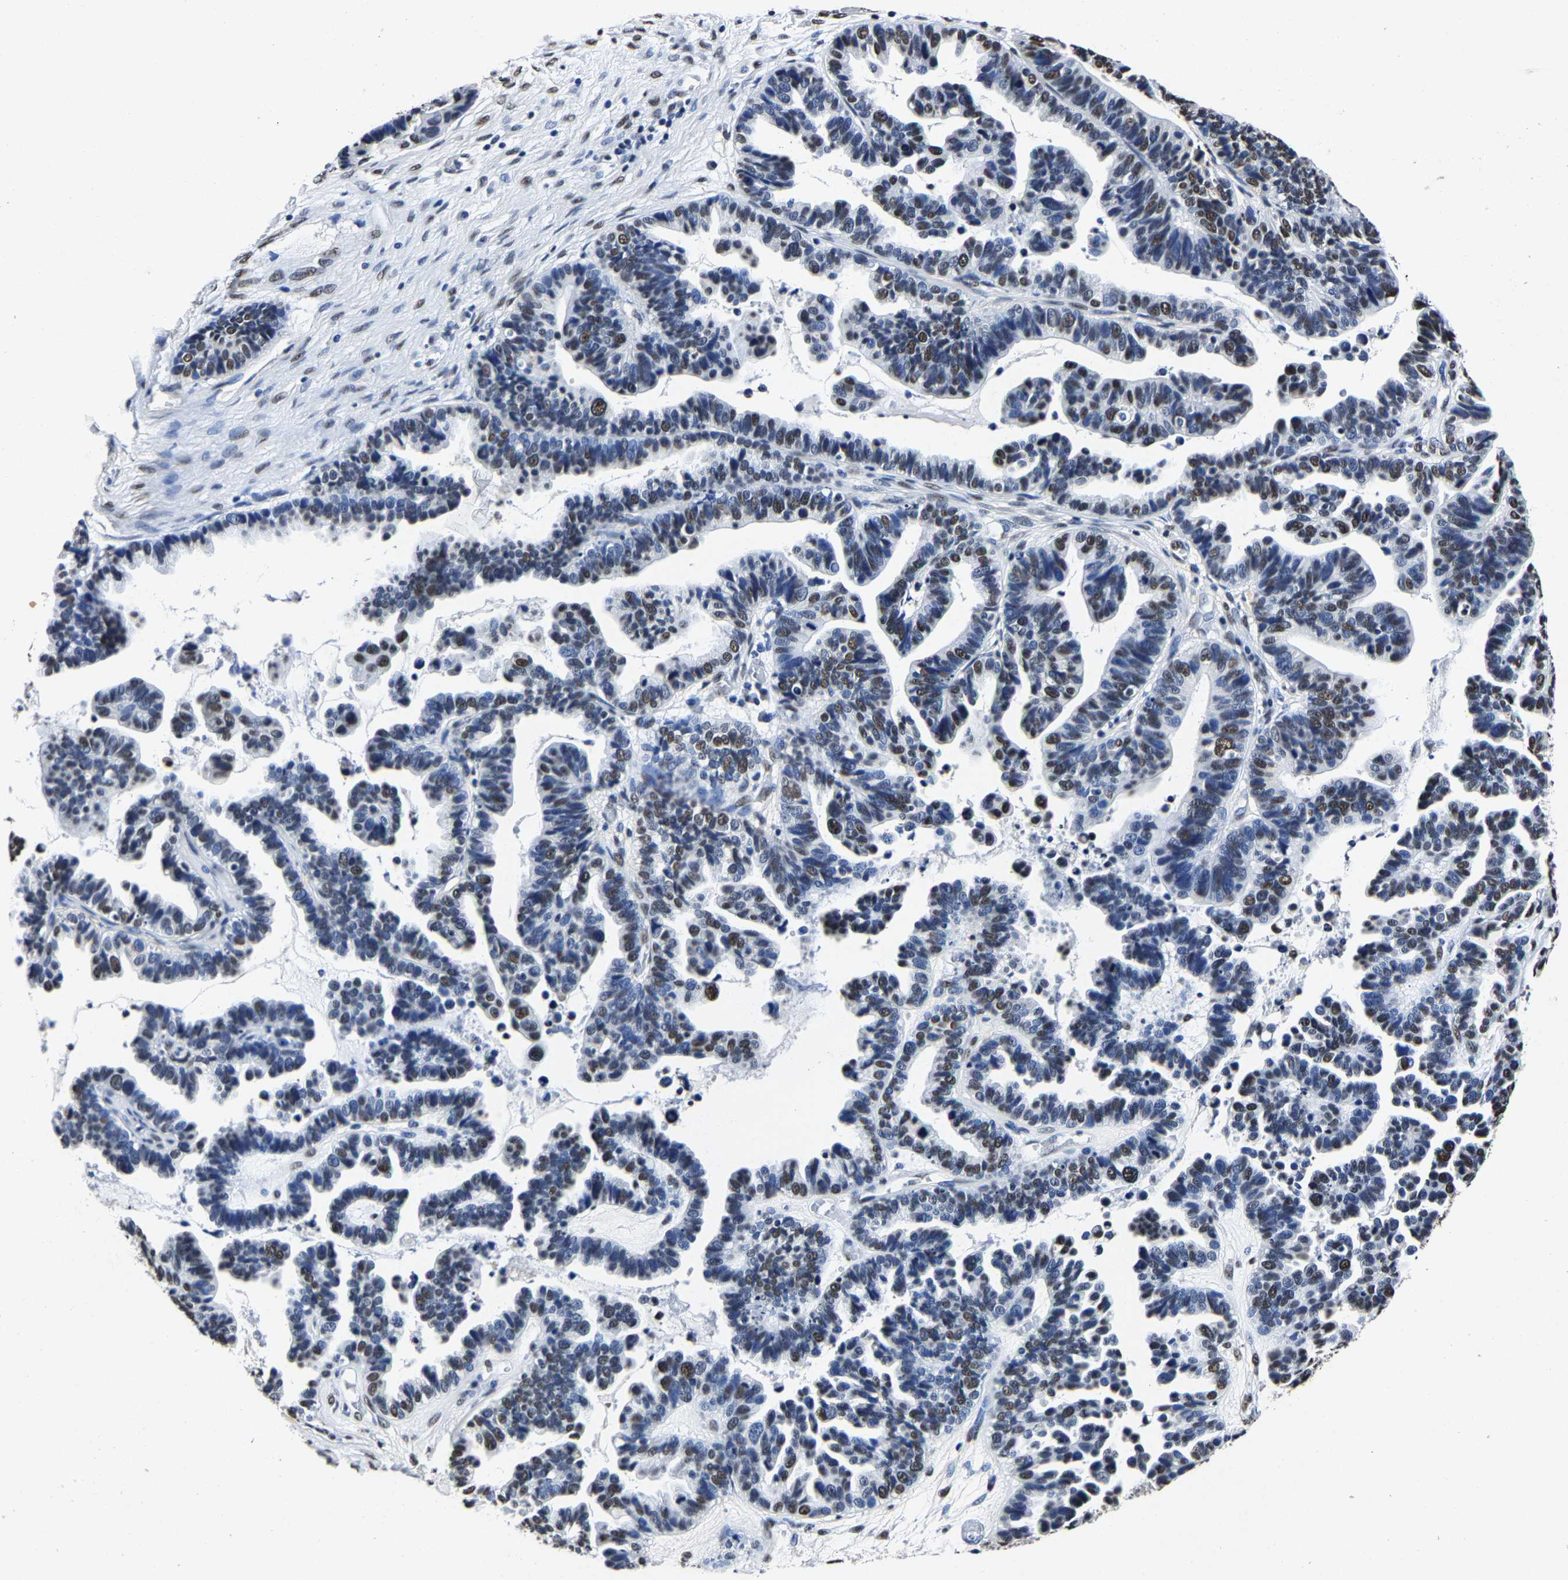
{"staining": {"intensity": "strong", "quantity": "25%-75%", "location": "nuclear"}, "tissue": "ovarian cancer", "cell_type": "Tumor cells", "image_type": "cancer", "snomed": [{"axis": "morphology", "description": "Cystadenocarcinoma, serous, NOS"}, {"axis": "topography", "description": "Ovary"}], "caption": "Serous cystadenocarcinoma (ovarian) stained with a brown dye exhibits strong nuclear positive positivity in about 25%-75% of tumor cells.", "gene": "RBM45", "patient": {"sex": "female", "age": 56}}